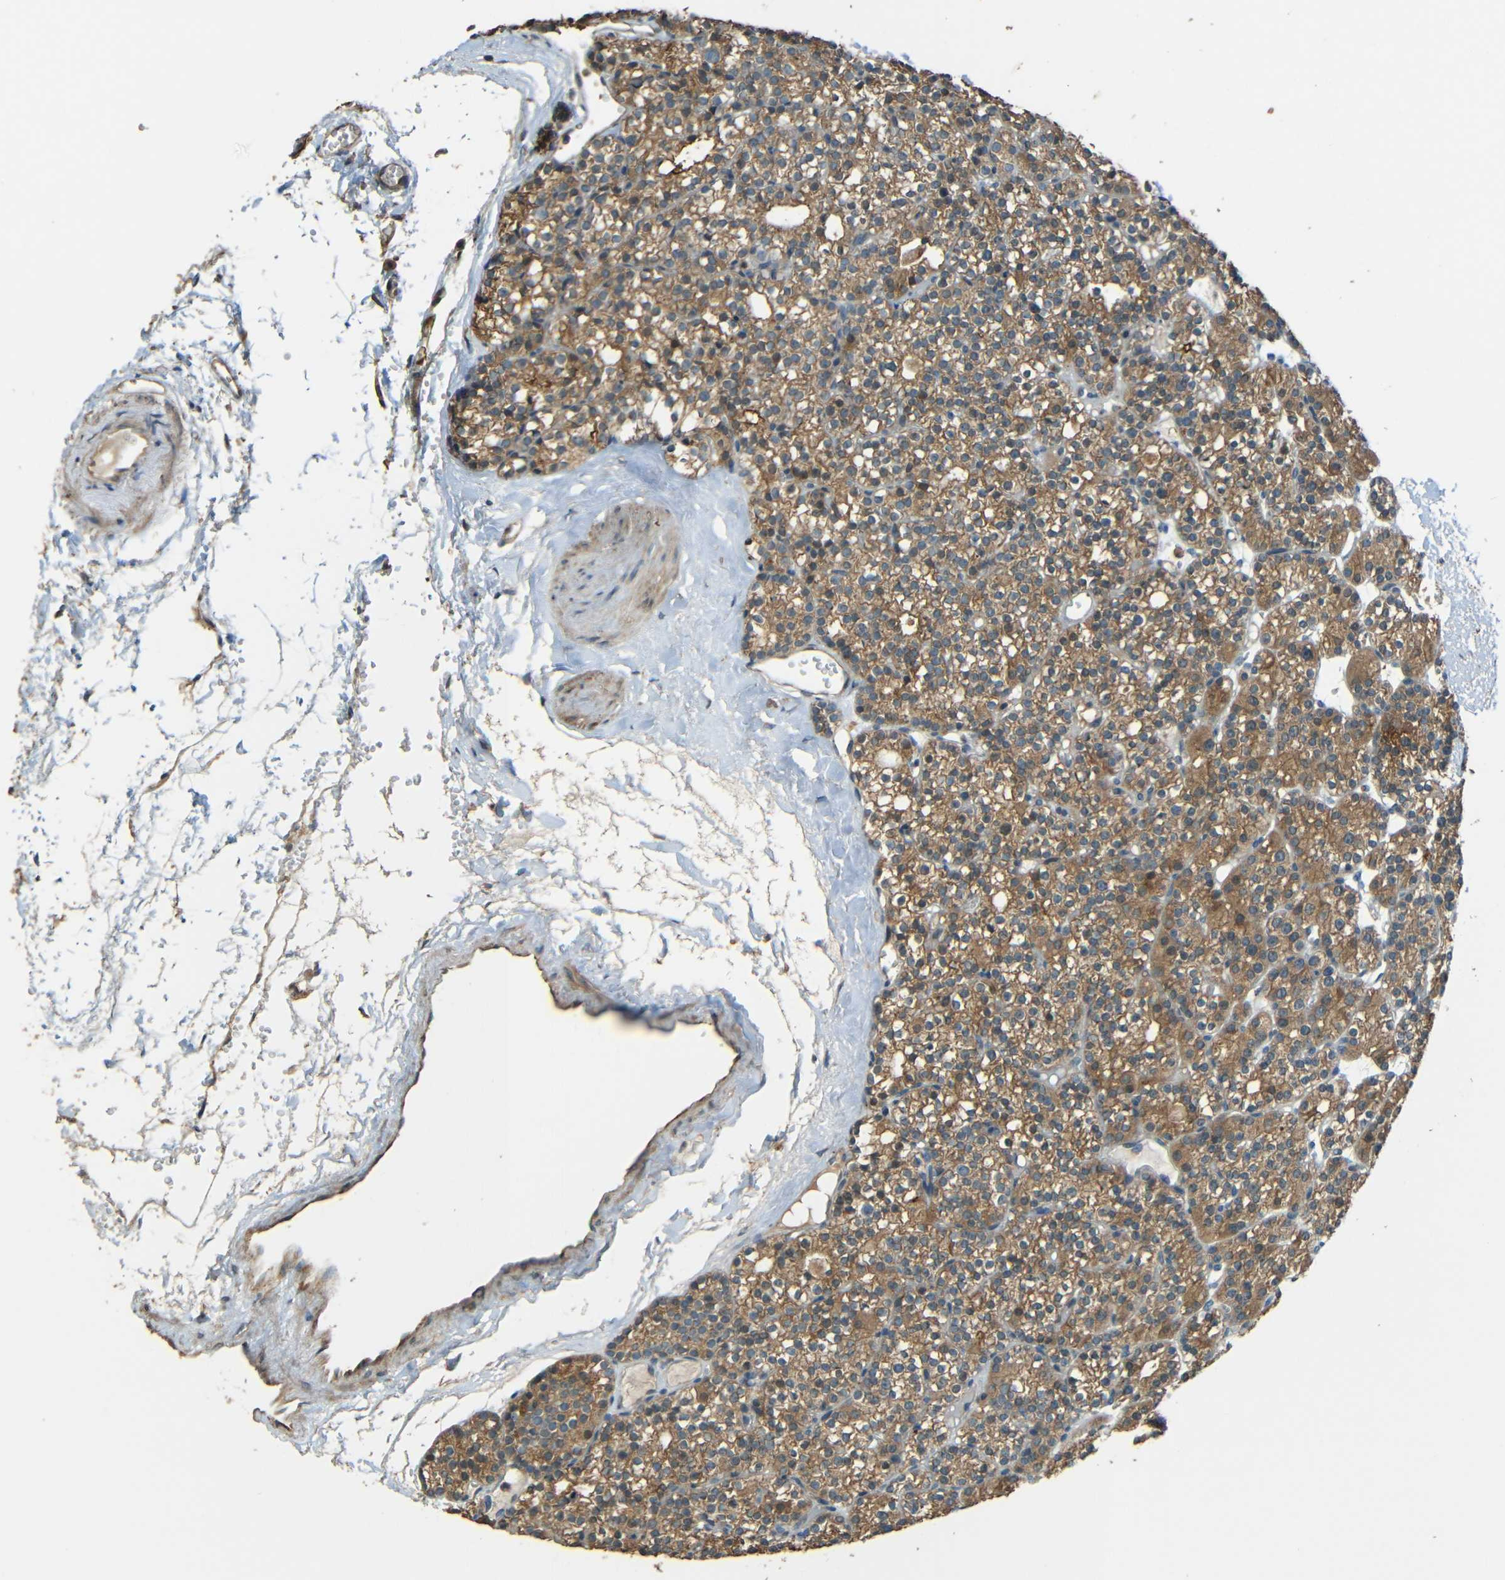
{"staining": {"intensity": "moderate", "quantity": ">75%", "location": "cytoplasmic/membranous"}, "tissue": "parathyroid gland", "cell_type": "Glandular cells", "image_type": "normal", "snomed": [{"axis": "morphology", "description": "Normal tissue, NOS"}, {"axis": "topography", "description": "Parathyroid gland"}], "caption": "Brown immunohistochemical staining in normal human parathyroid gland reveals moderate cytoplasmic/membranous staining in approximately >75% of glandular cells.", "gene": "ACACA", "patient": {"sex": "female", "age": 64}}